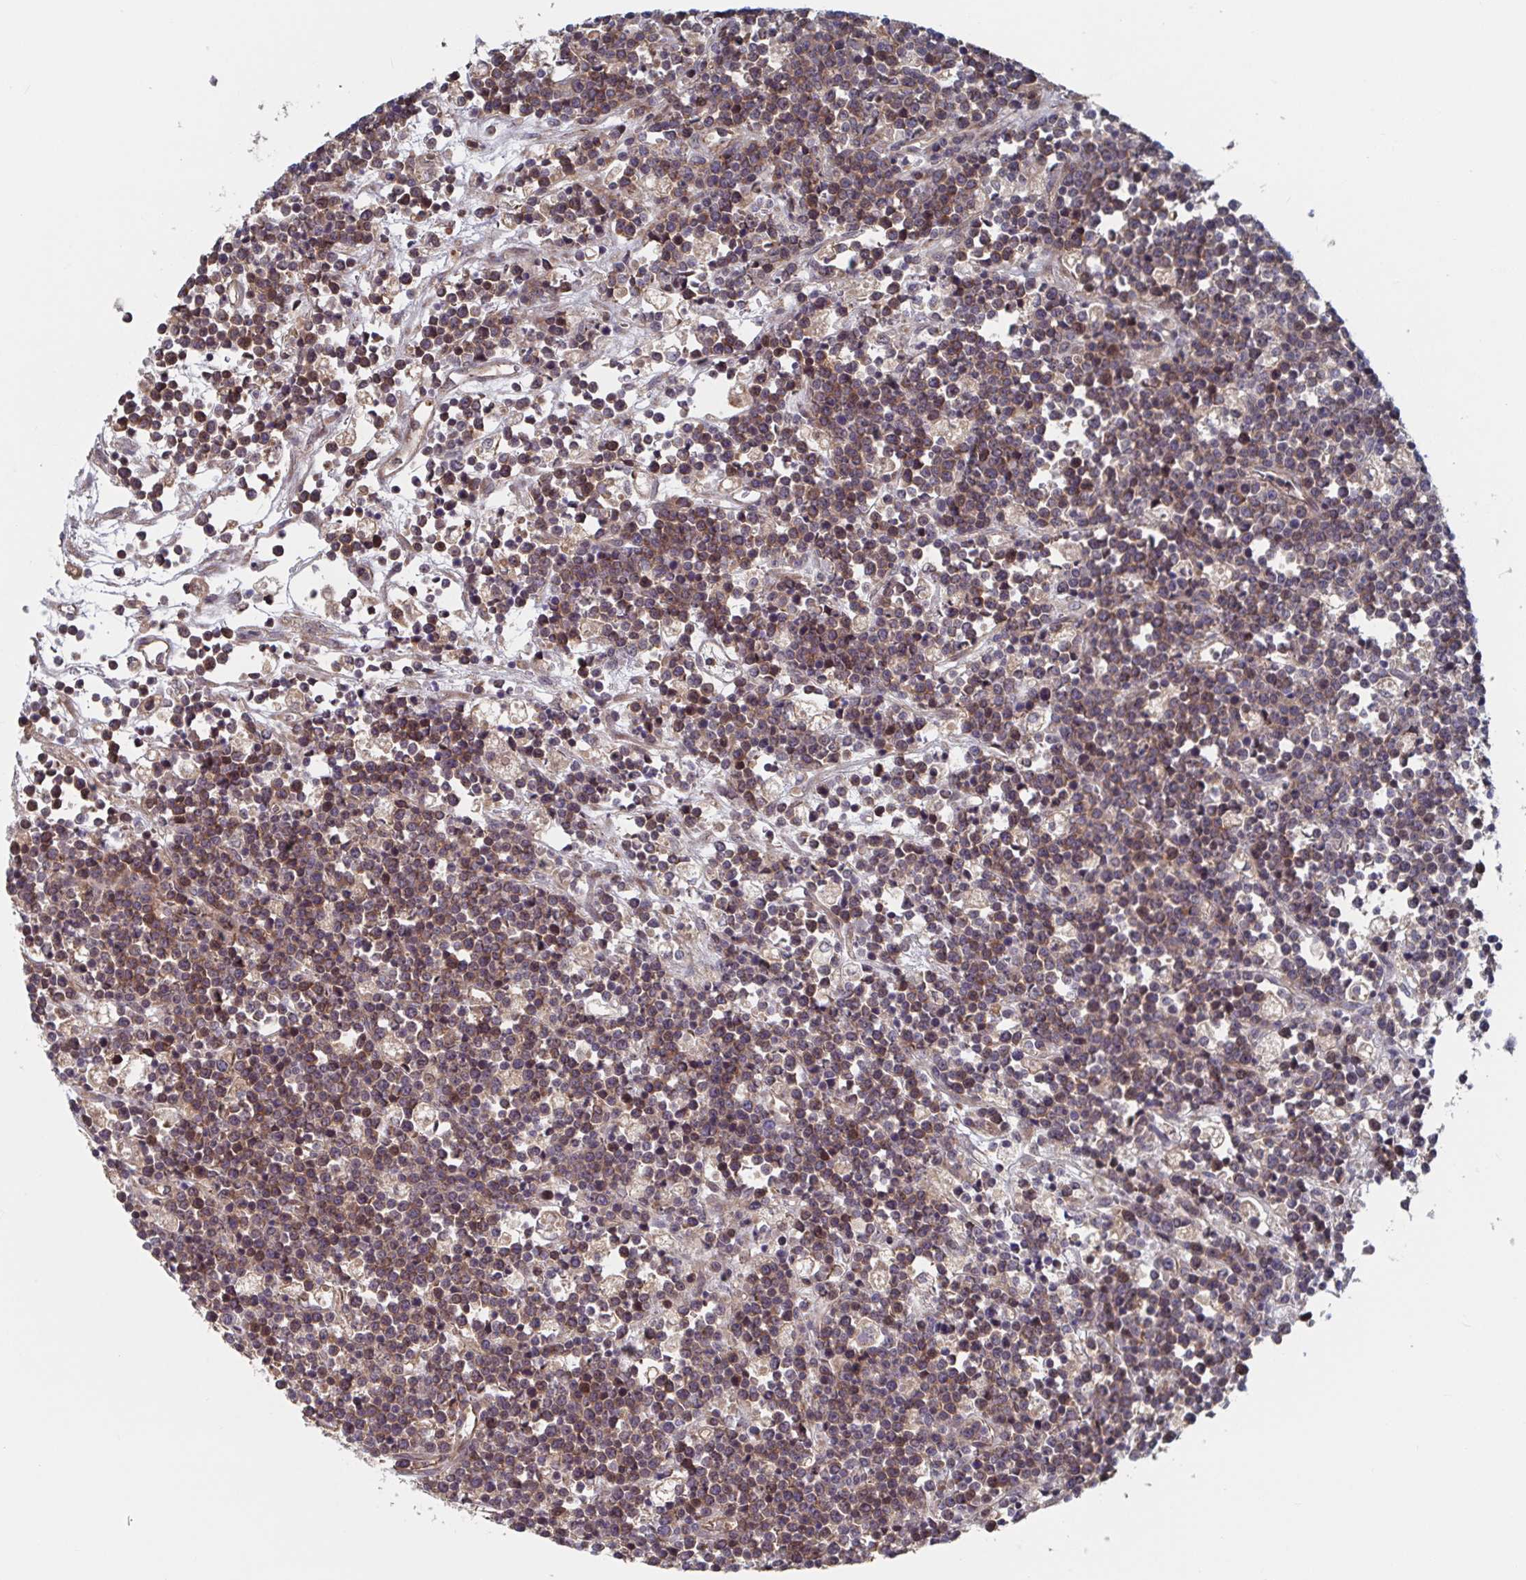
{"staining": {"intensity": "moderate", "quantity": ">75%", "location": "cytoplasmic/membranous"}, "tissue": "lymphoma", "cell_type": "Tumor cells", "image_type": "cancer", "snomed": [{"axis": "morphology", "description": "Malignant lymphoma, non-Hodgkin's type, High grade"}, {"axis": "topography", "description": "Ovary"}], "caption": "IHC (DAB) staining of human high-grade malignant lymphoma, non-Hodgkin's type displays moderate cytoplasmic/membranous protein staining in about >75% of tumor cells.", "gene": "DHRS12", "patient": {"sex": "female", "age": 56}}